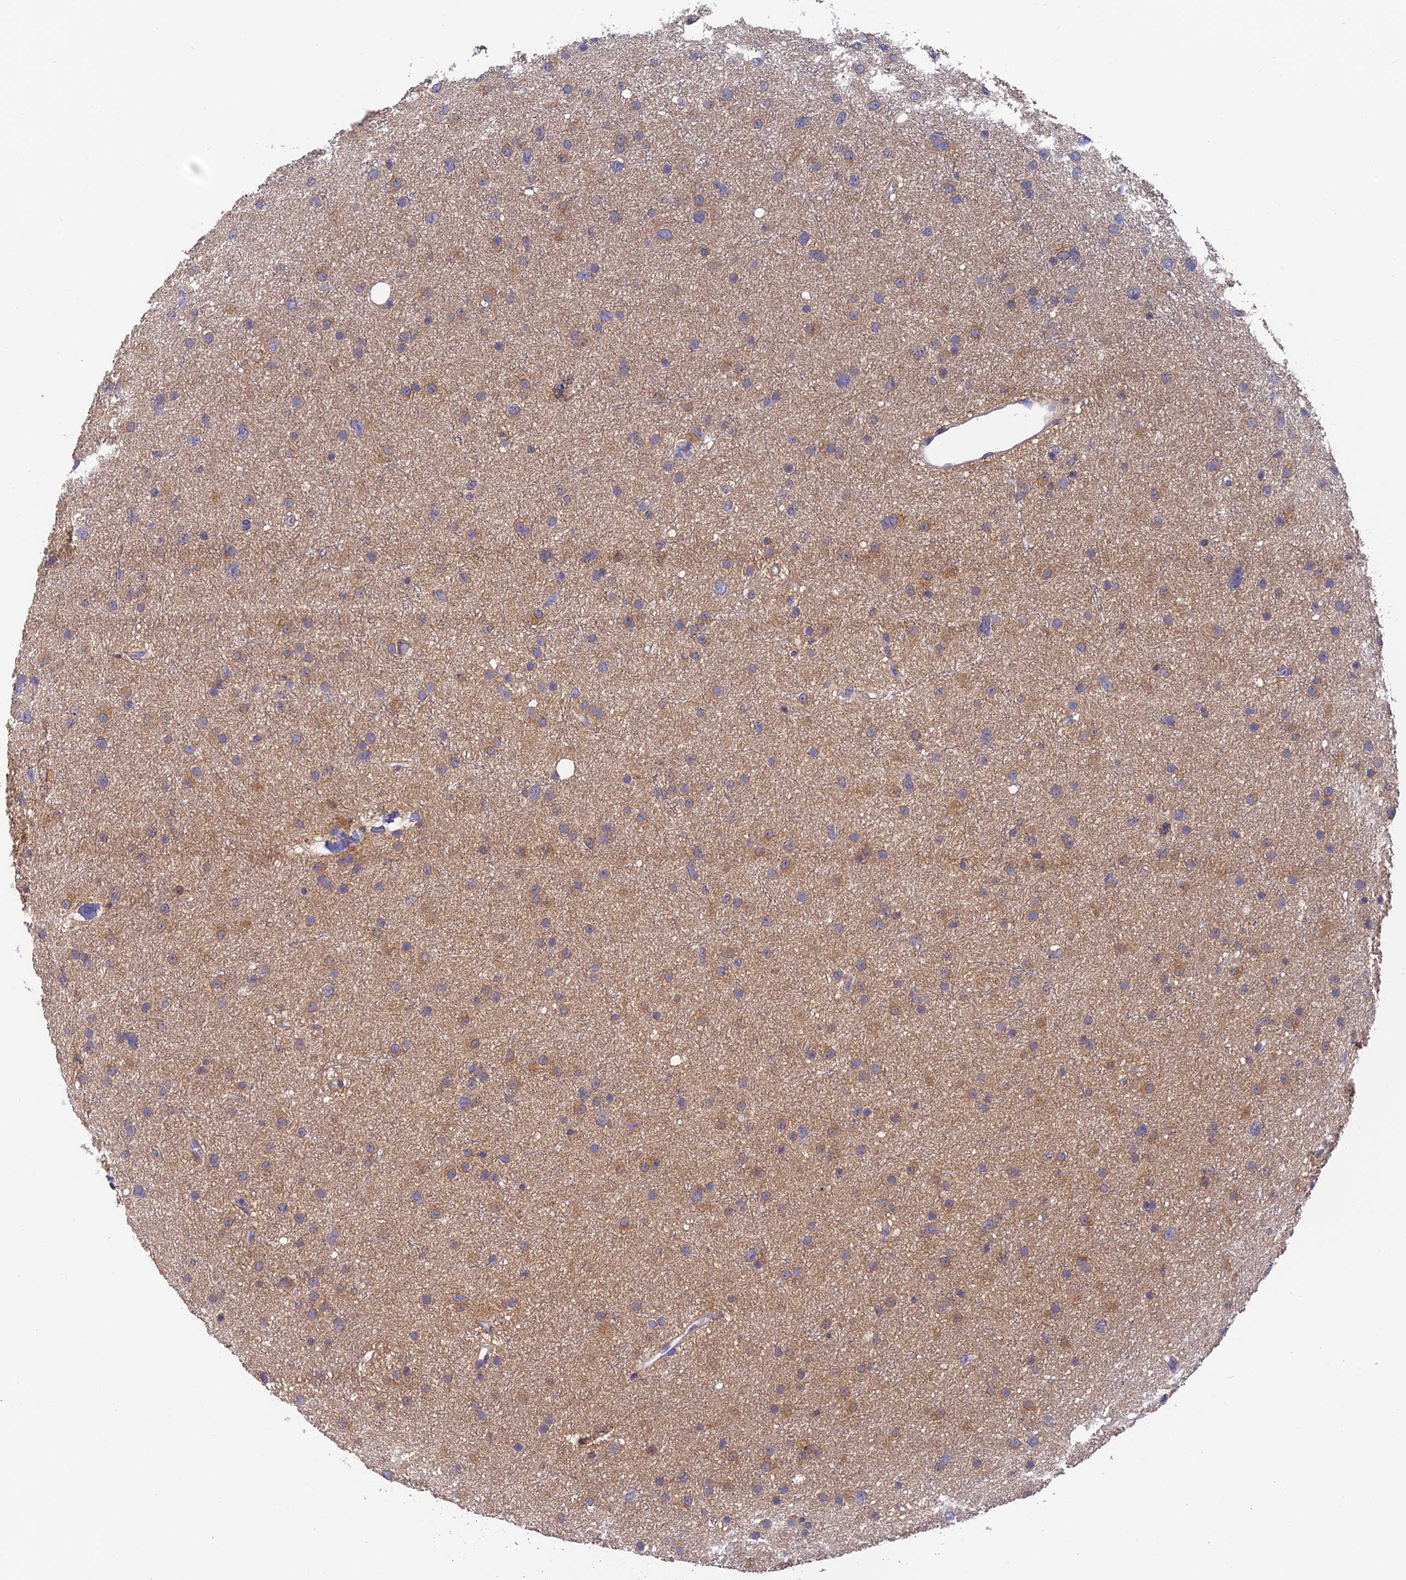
{"staining": {"intensity": "weak", "quantity": ">75%", "location": "cytoplasmic/membranous"}, "tissue": "glioma", "cell_type": "Tumor cells", "image_type": "cancer", "snomed": [{"axis": "morphology", "description": "Glioma, malignant, Low grade"}, {"axis": "topography", "description": "Cerebral cortex"}], "caption": "DAB (3,3'-diaminobenzidine) immunohistochemical staining of human glioma shows weak cytoplasmic/membranous protein positivity in approximately >75% of tumor cells.", "gene": "IPO5", "patient": {"sex": "female", "age": 39}}